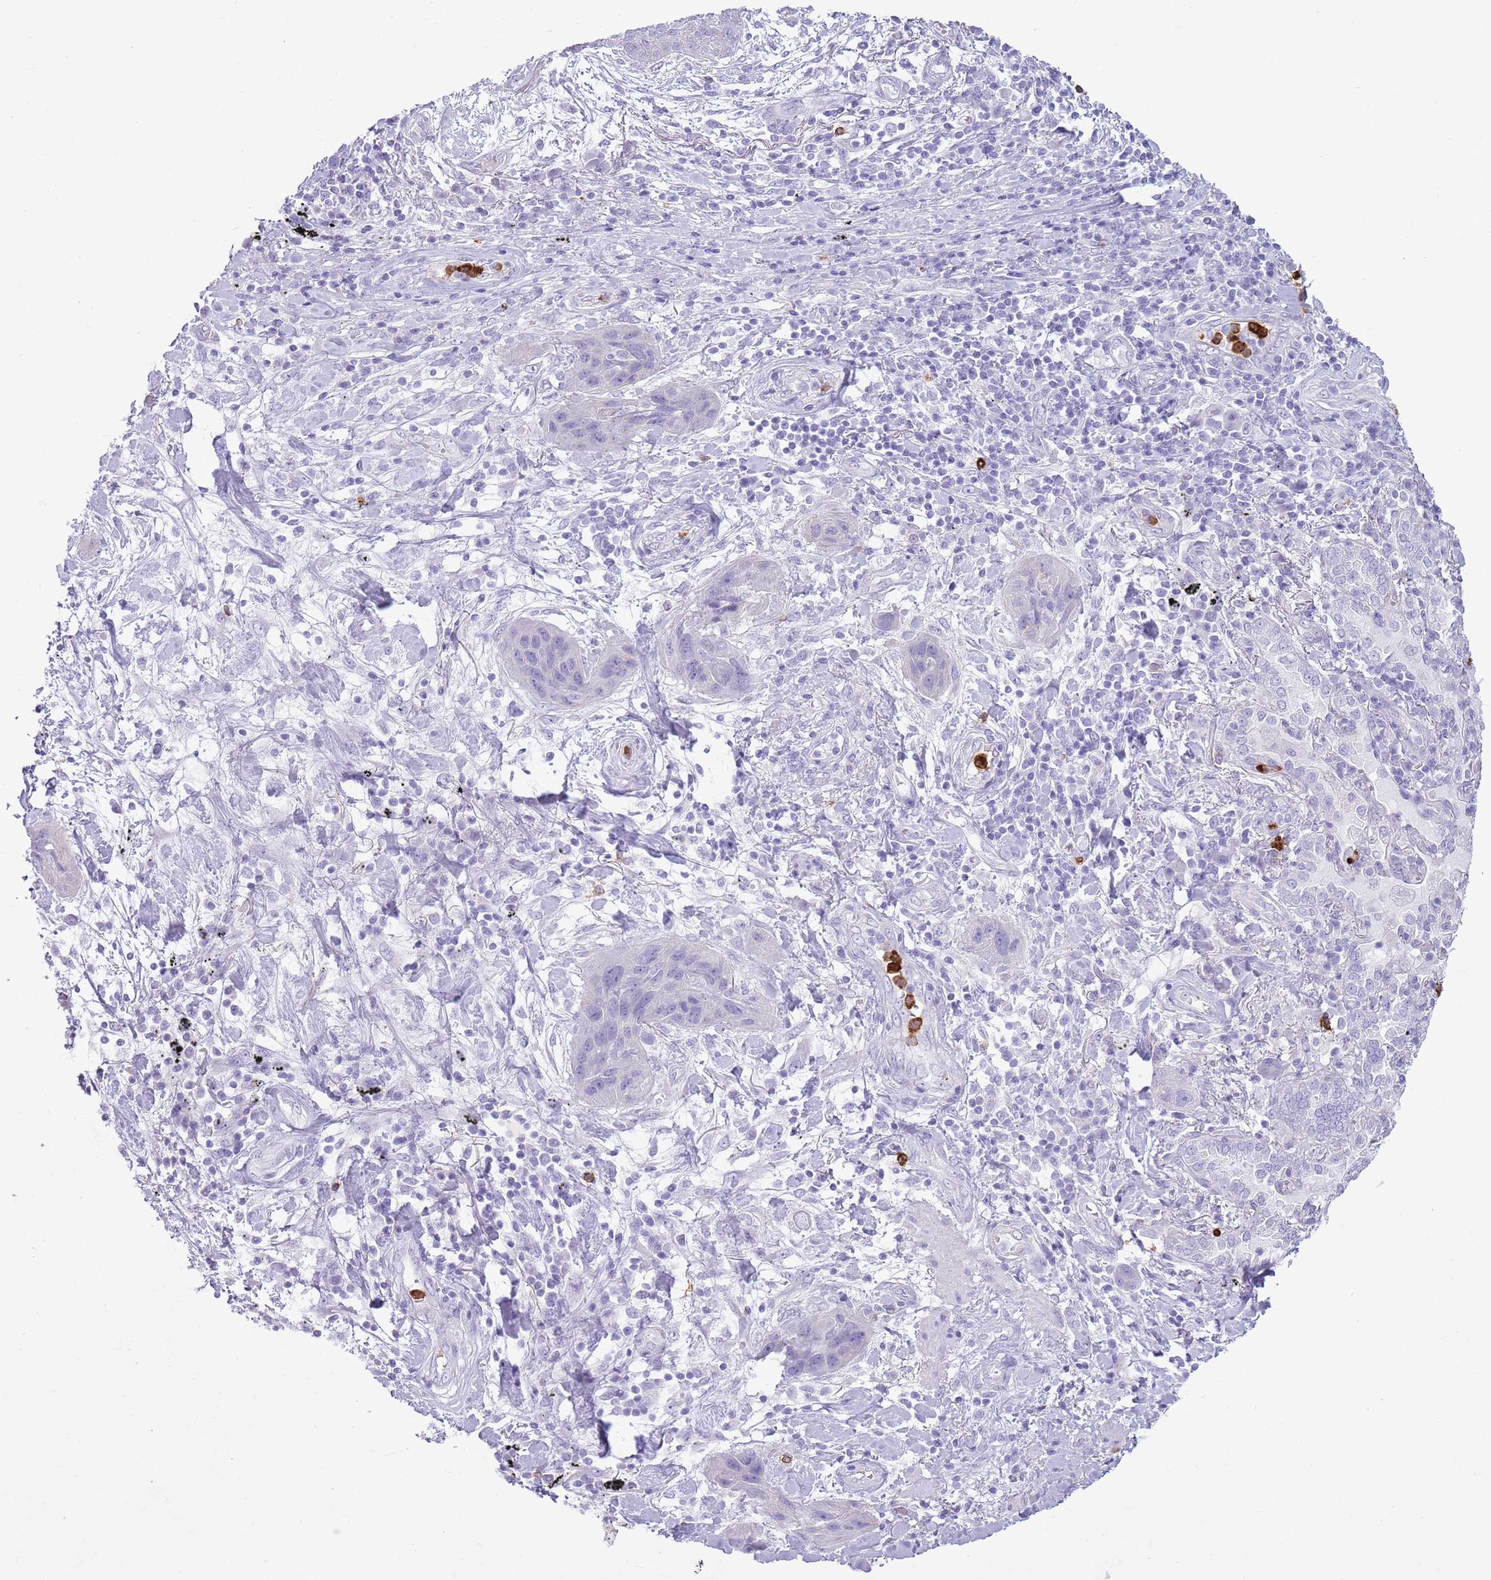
{"staining": {"intensity": "negative", "quantity": "none", "location": "none"}, "tissue": "lung cancer", "cell_type": "Tumor cells", "image_type": "cancer", "snomed": [{"axis": "morphology", "description": "Squamous cell carcinoma, NOS"}, {"axis": "topography", "description": "Lung"}], "caption": "A high-resolution micrograph shows immunohistochemistry (IHC) staining of lung squamous cell carcinoma, which demonstrates no significant staining in tumor cells. (DAB immunohistochemistry (IHC) with hematoxylin counter stain).", "gene": "CD177", "patient": {"sex": "female", "age": 70}}